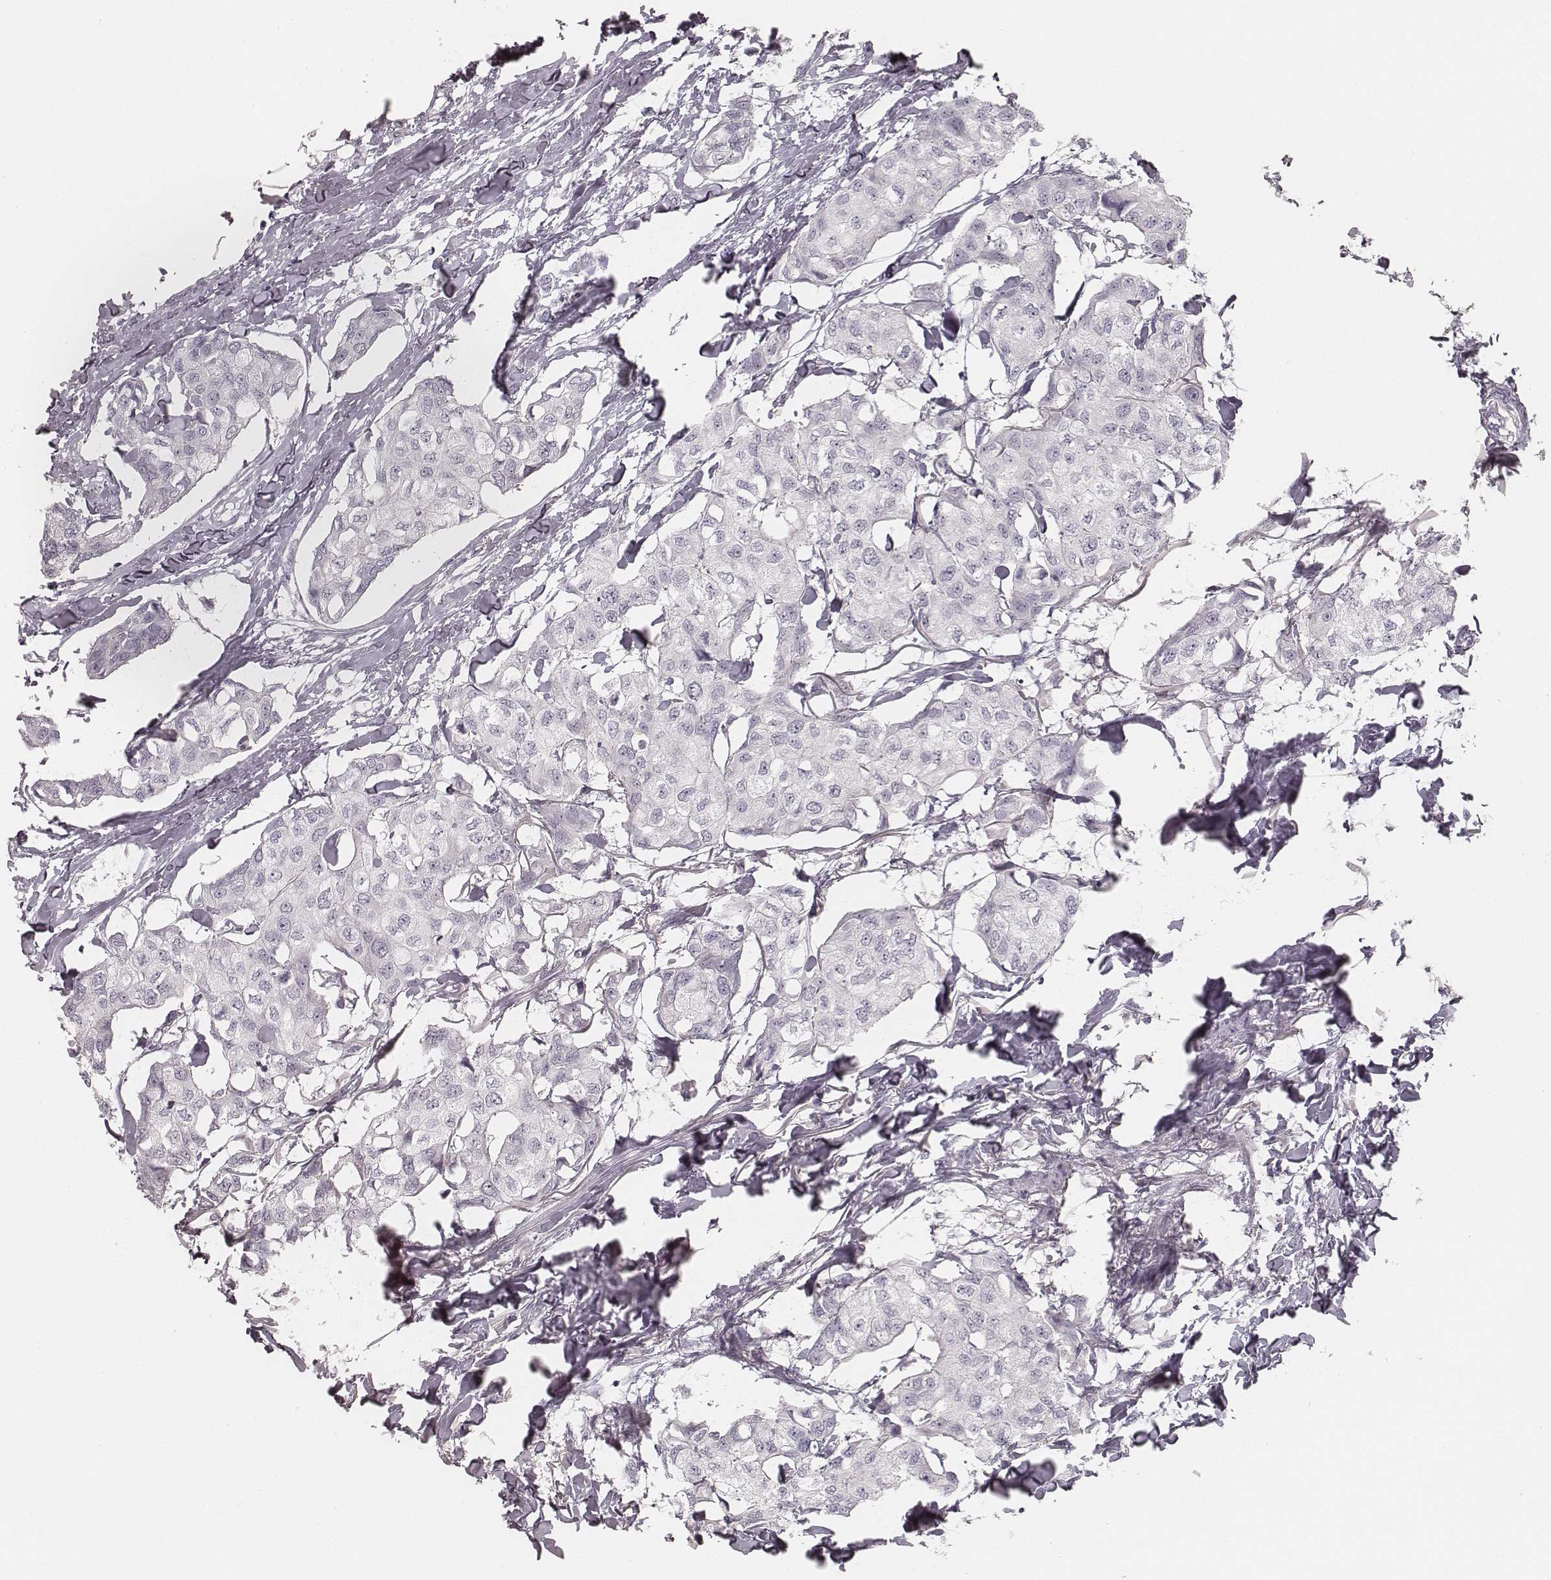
{"staining": {"intensity": "negative", "quantity": "none", "location": "none"}, "tissue": "breast cancer", "cell_type": "Tumor cells", "image_type": "cancer", "snomed": [{"axis": "morphology", "description": "Duct carcinoma"}, {"axis": "topography", "description": "Breast"}], "caption": "Image shows no significant protein staining in tumor cells of invasive ductal carcinoma (breast).", "gene": "KRT31", "patient": {"sex": "female", "age": 80}}